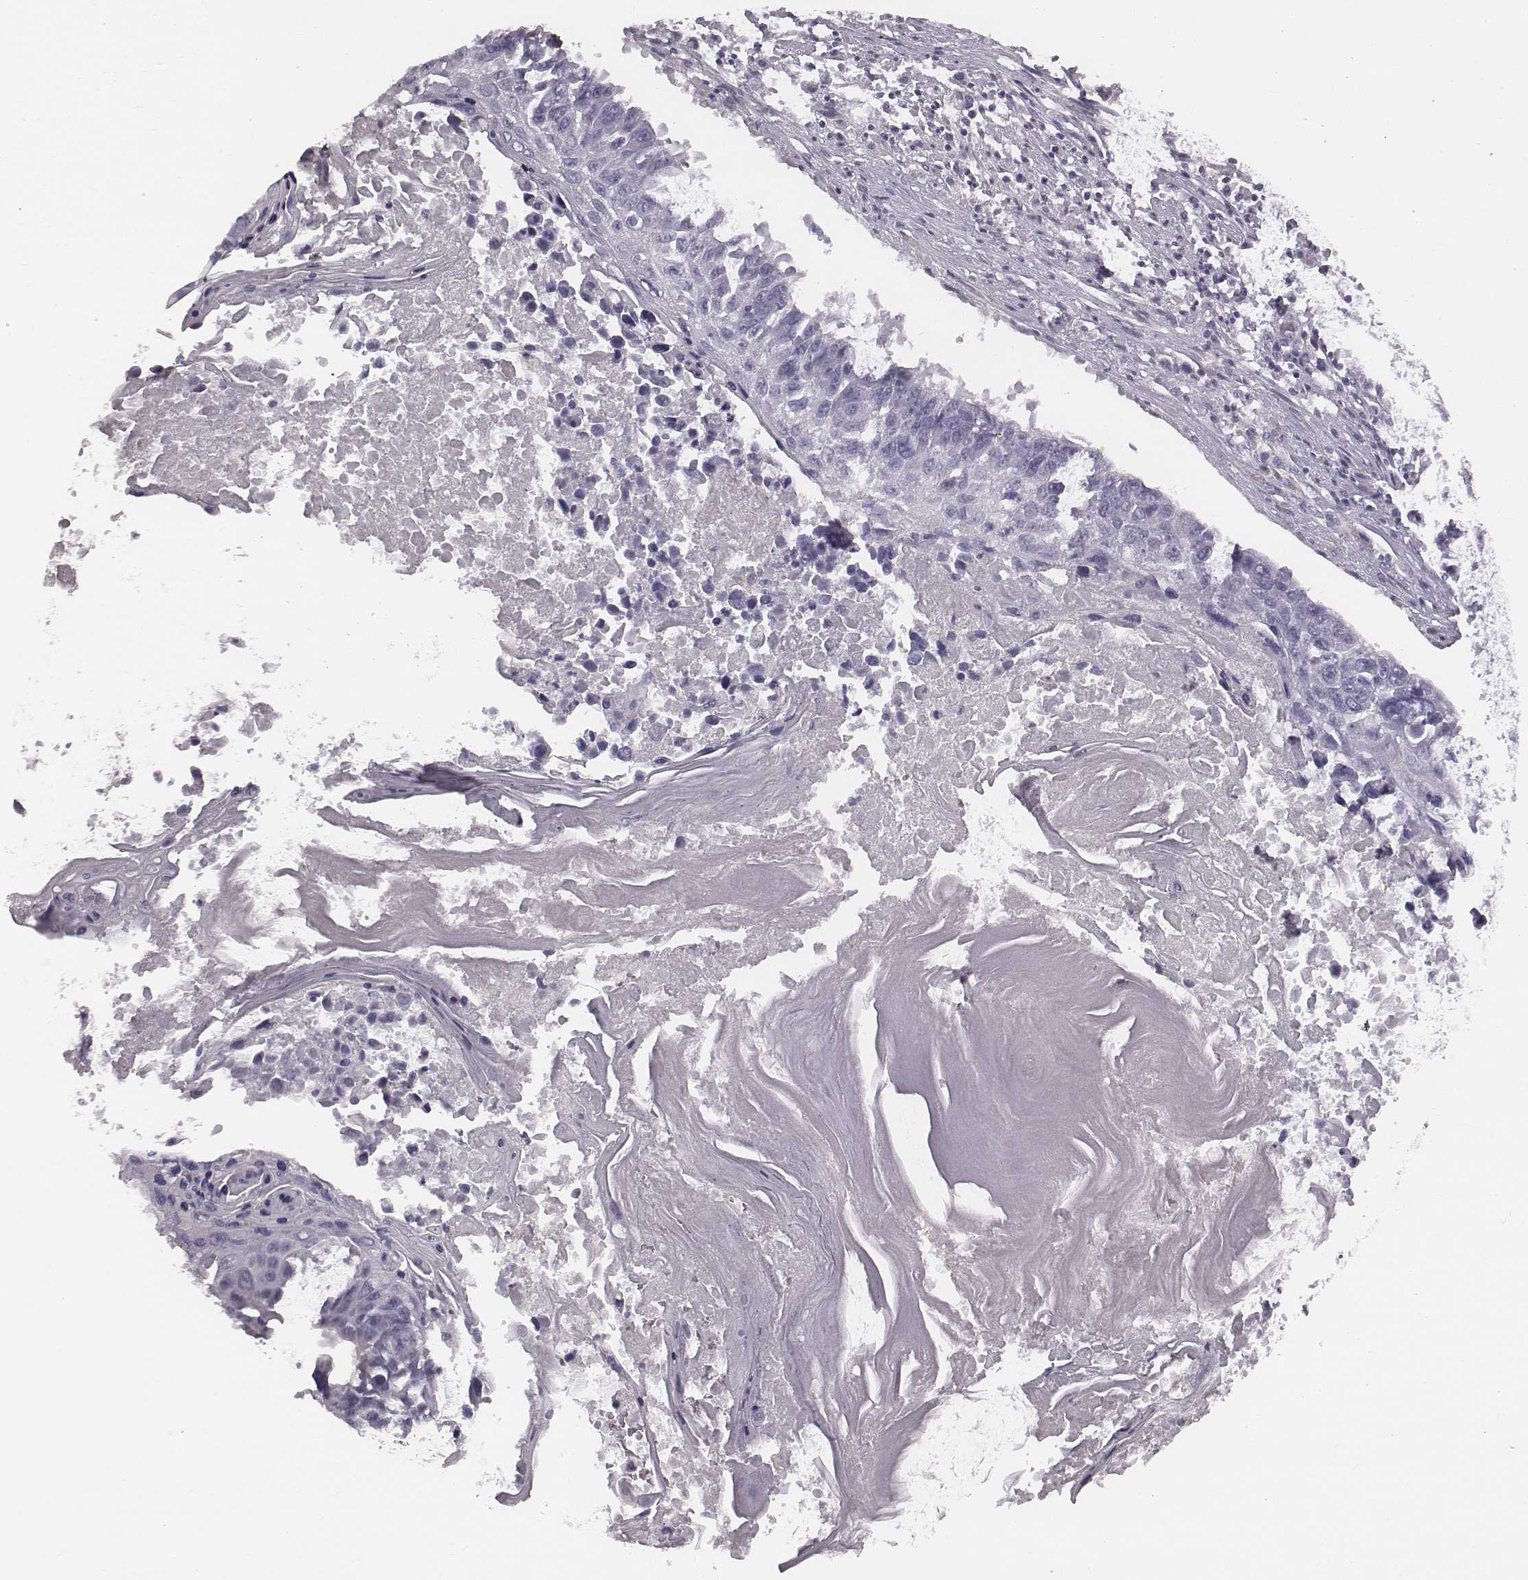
{"staining": {"intensity": "negative", "quantity": "none", "location": "none"}, "tissue": "lung cancer", "cell_type": "Tumor cells", "image_type": "cancer", "snomed": [{"axis": "morphology", "description": "Squamous cell carcinoma, NOS"}, {"axis": "topography", "description": "Lung"}], "caption": "Immunohistochemistry of human lung cancer exhibits no expression in tumor cells.", "gene": "C6orf58", "patient": {"sex": "male", "age": 73}}